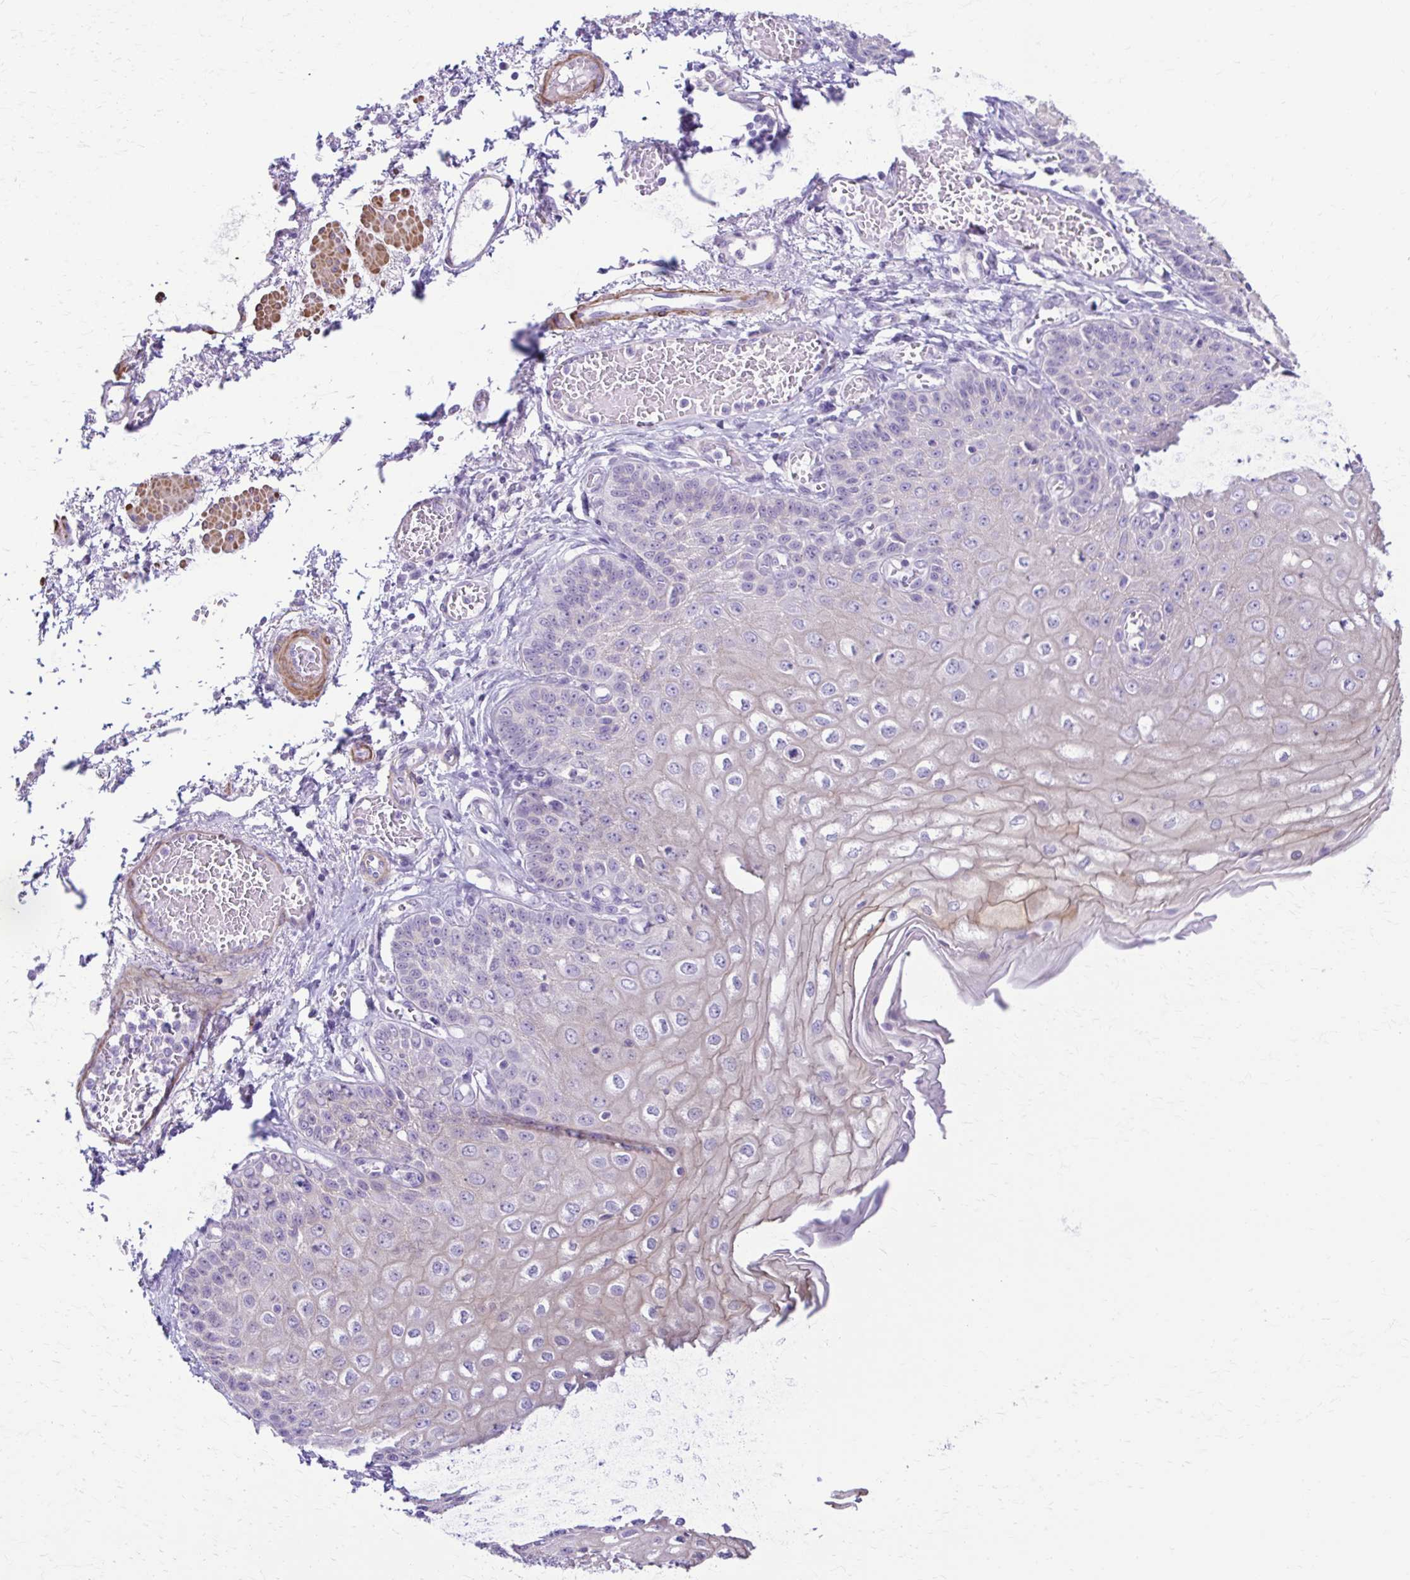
{"staining": {"intensity": "weak", "quantity": "25%-75%", "location": "cytoplasmic/membranous"}, "tissue": "esophagus", "cell_type": "Squamous epithelial cells", "image_type": "normal", "snomed": [{"axis": "morphology", "description": "Normal tissue, NOS"}, {"axis": "morphology", "description": "Adenocarcinoma, NOS"}, {"axis": "topography", "description": "Esophagus"}], "caption": "Normal esophagus demonstrates weak cytoplasmic/membranous staining in approximately 25%-75% of squamous epithelial cells.", "gene": "DSP", "patient": {"sex": "male", "age": 81}}